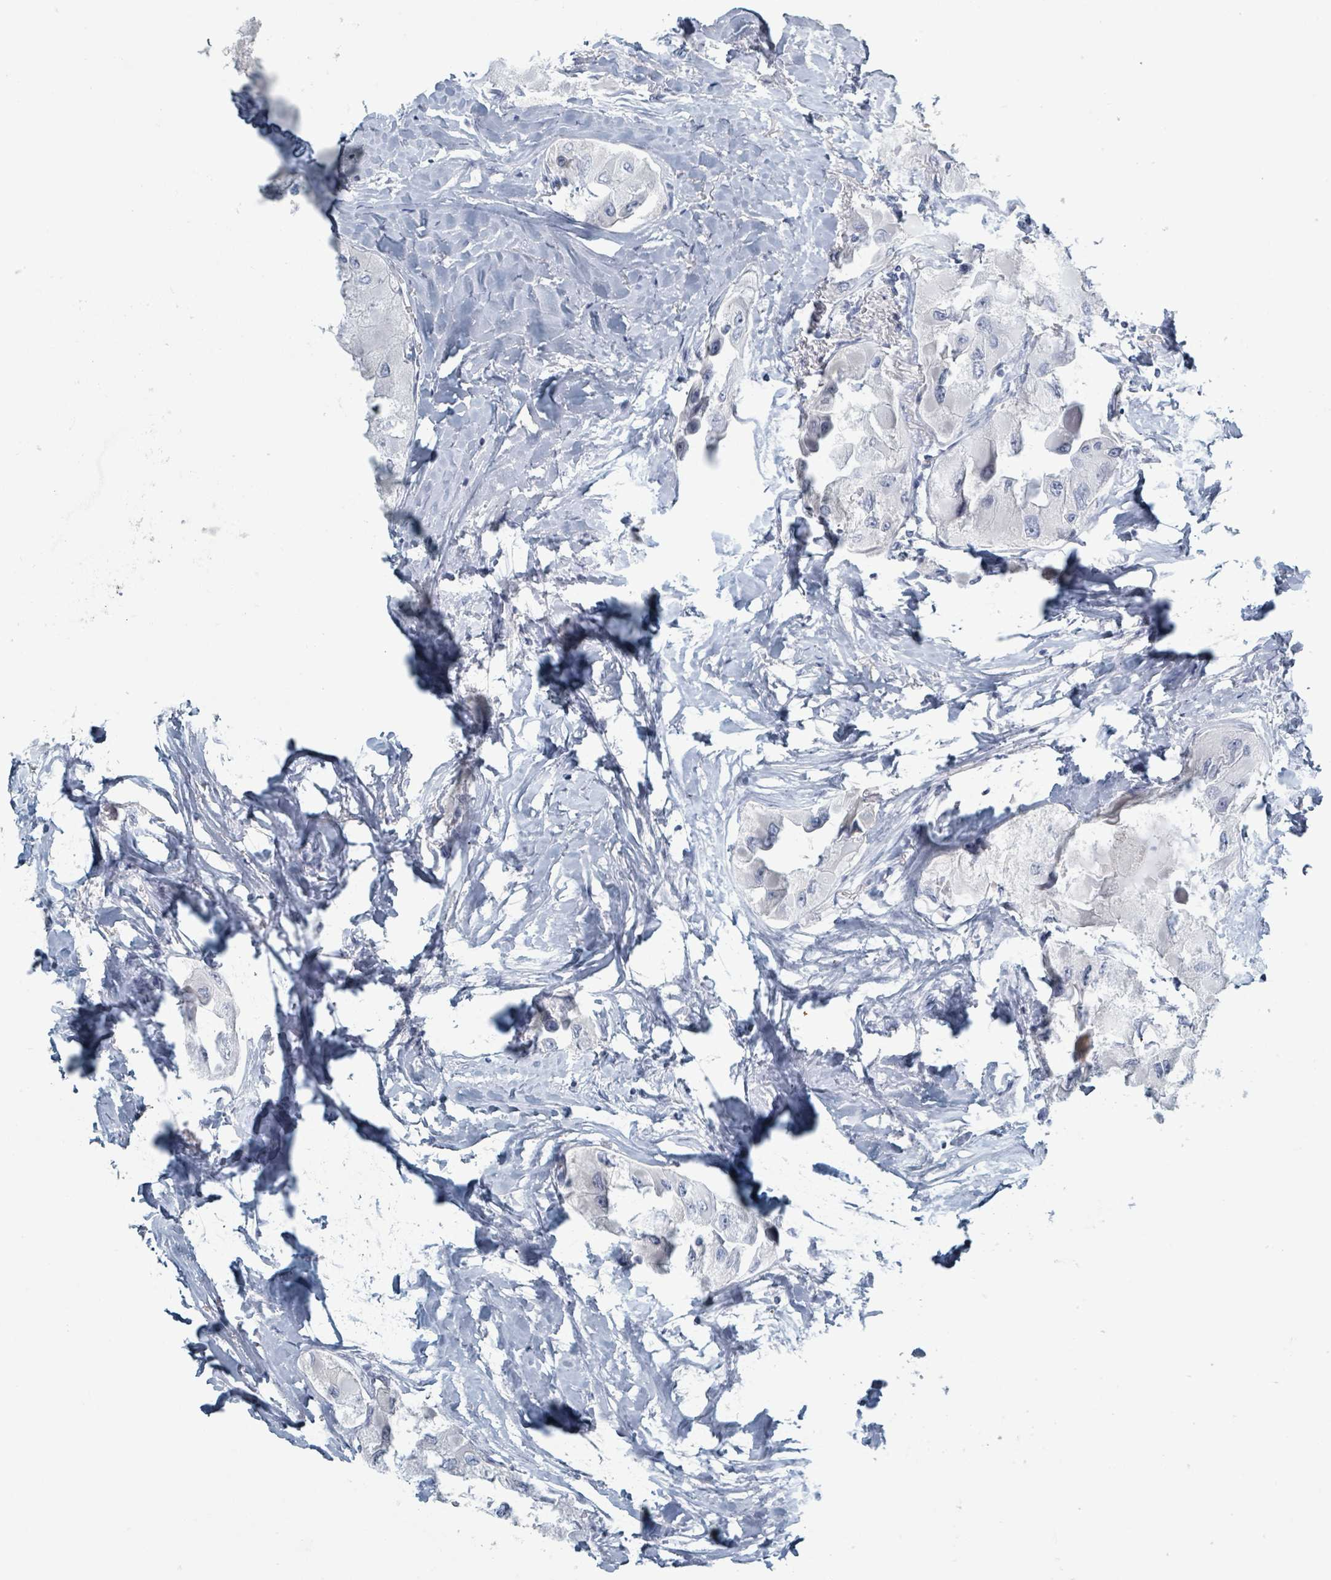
{"staining": {"intensity": "negative", "quantity": "none", "location": "none"}, "tissue": "thyroid cancer", "cell_type": "Tumor cells", "image_type": "cancer", "snomed": [{"axis": "morphology", "description": "Normal tissue, NOS"}, {"axis": "morphology", "description": "Papillary adenocarcinoma, NOS"}, {"axis": "topography", "description": "Thyroid gland"}], "caption": "This is a micrograph of immunohistochemistry staining of thyroid cancer (papillary adenocarcinoma), which shows no positivity in tumor cells.", "gene": "HEATR5A", "patient": {"sex": "female", "age": 59}}